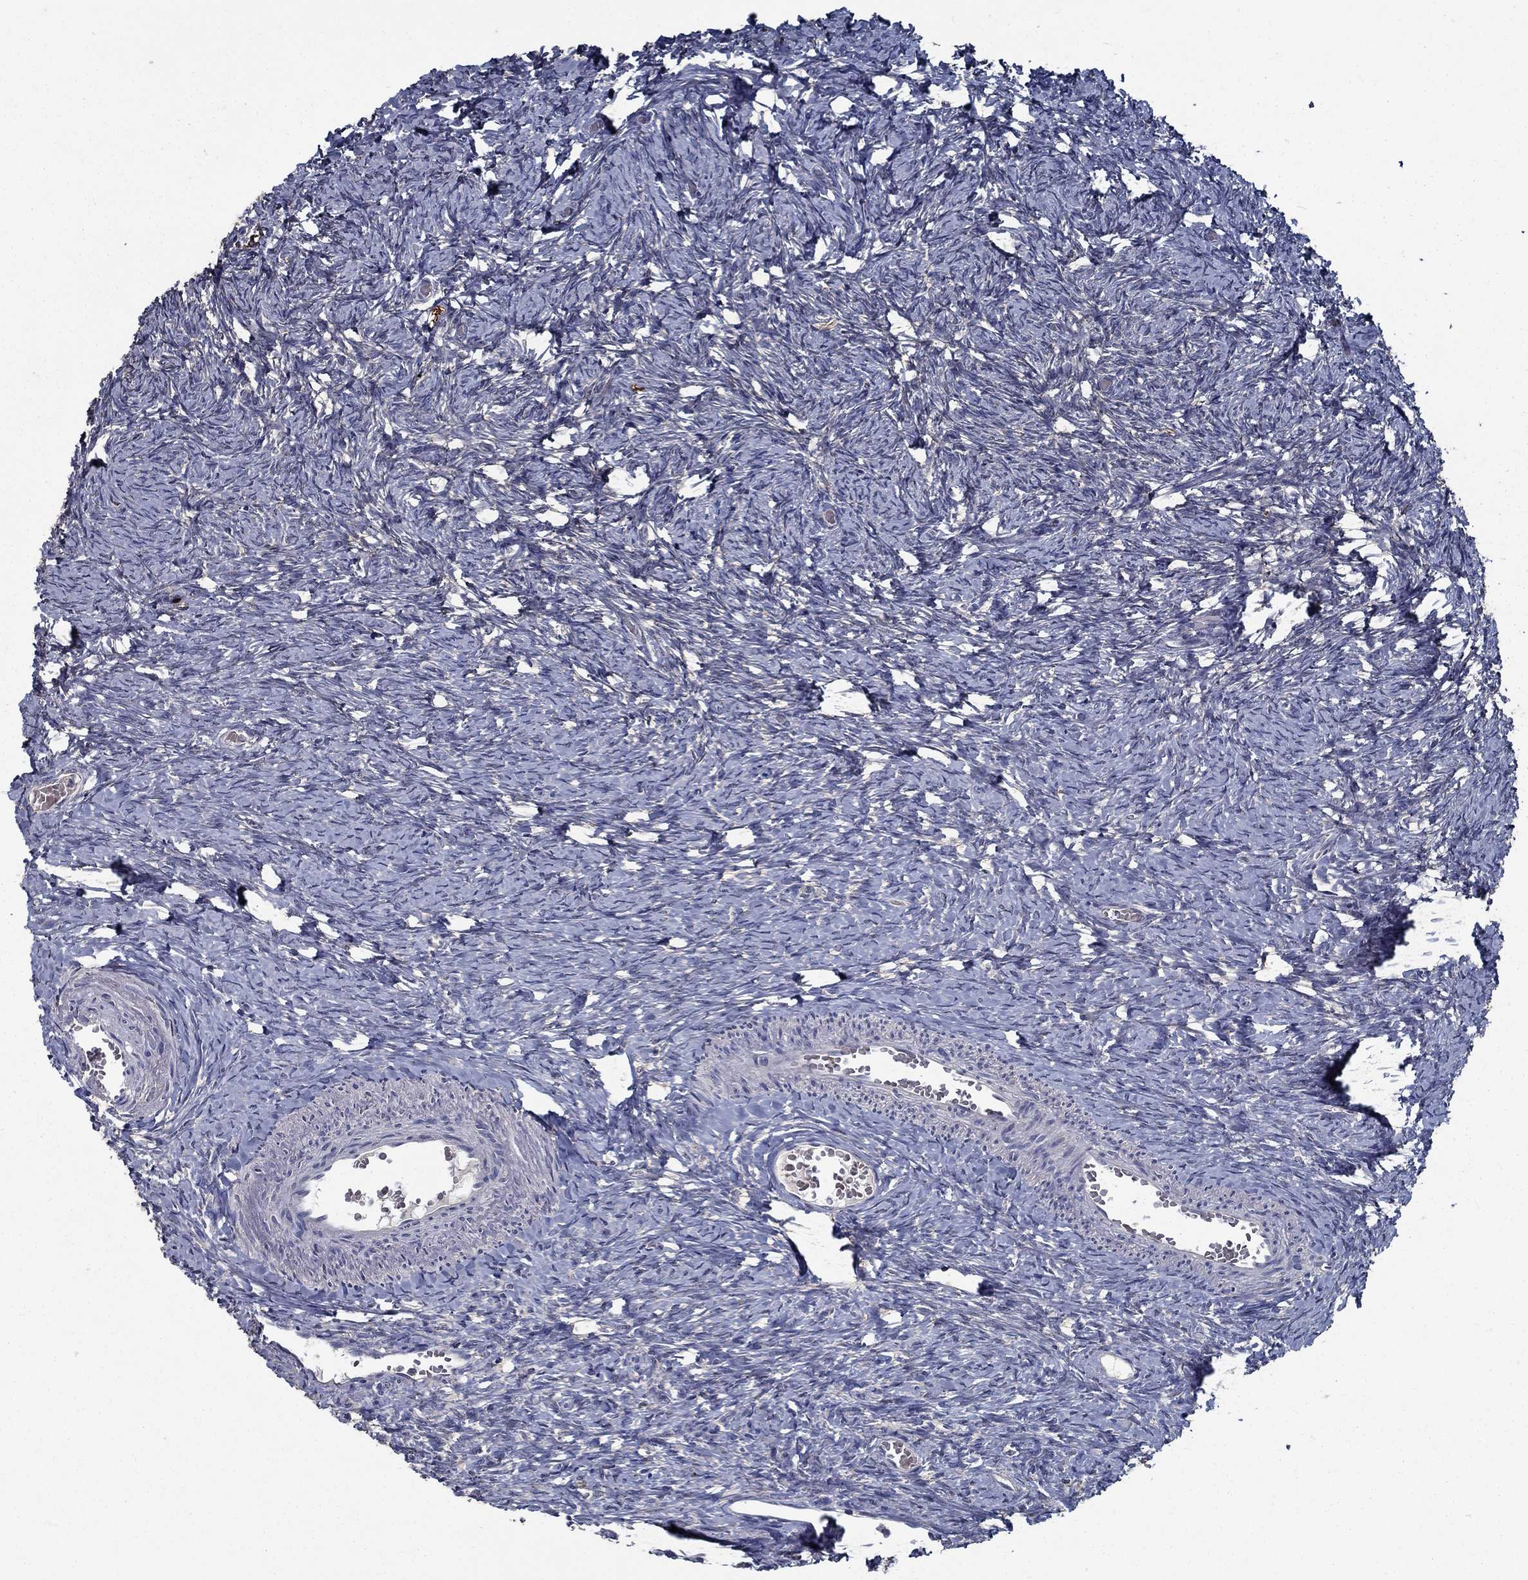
{"staining": {"intensity": "weak", "quantity": ">75%", "location": "cytoplasmic/membranous"}, "tissue": "ovary", "cell_type": "Ovarian stroma cells", "image_type": "normal", "snomed": [{"axis": "morphology", "description": "Normal tissue, NOS"}, {"axis": "topography", "description": "Ovary"}], "caption": "Immunohistochemical staining of unremarkable human ovary shows >75% levels of weak cytoplasmic/membranous protein expression in about >75% of ovarian stroma cells. (Stains: DAB in brown, nuclei in blue, Microscopy: brightfield microscopy at high magnification).", "gene": "SLC44A1", "patient": {"sex": "female", "age": 39}}